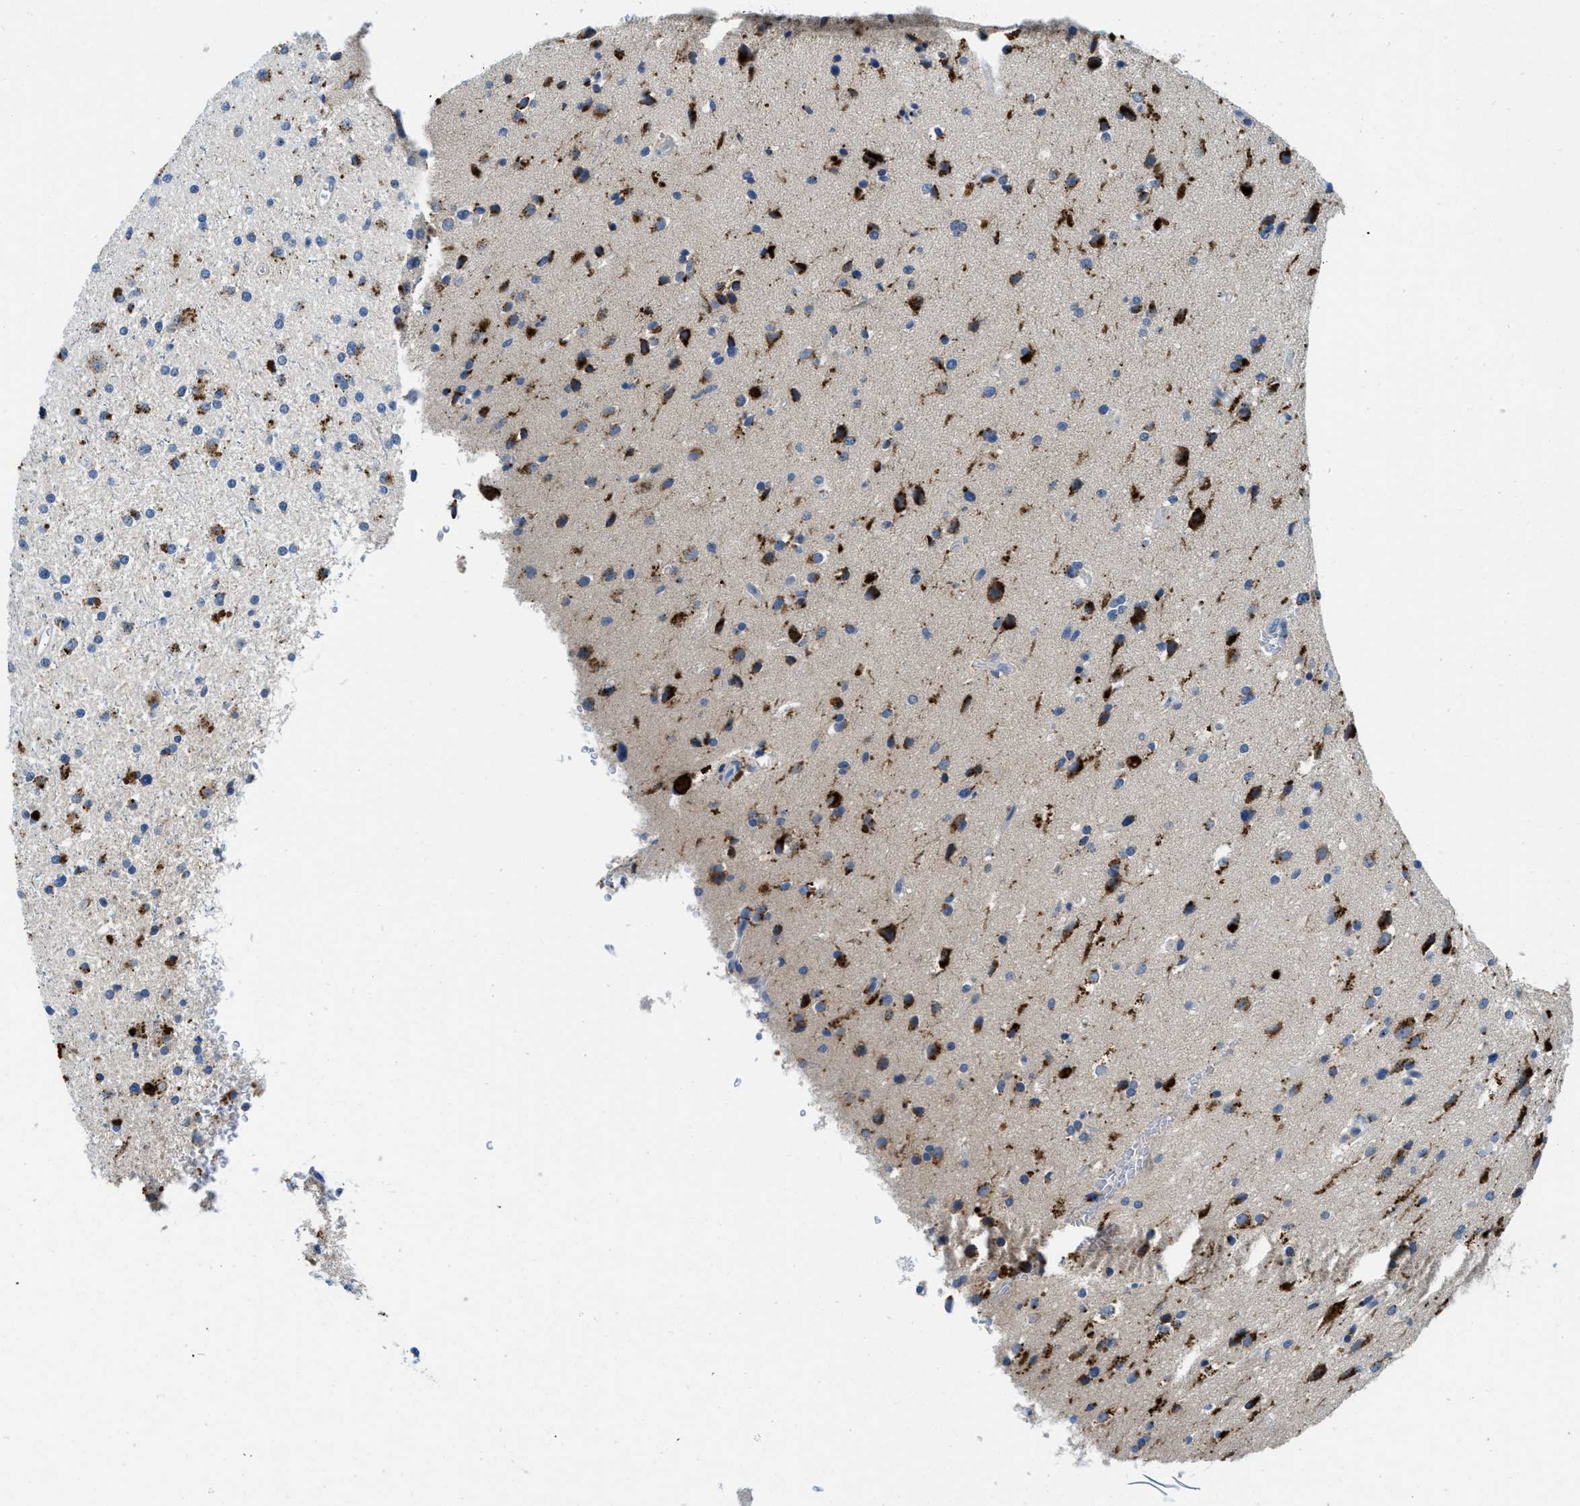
{"staining": {"intensity": "strong", "quantity": "25%-75%", "location": "cytoplasmic/membranous"}, "tissue": "glioma", "cell_type": "Tumor cells", "image_type": "cancer", "snomed": [{"axis": "morphology", "description": "Glioma, malignant, High grade"}, {"axis": "topography", "description": "Brain"}], "caption": "Glioma tissue reveals strong cytoplasmic/membranous positivity in about 25%-75% of tumor cells", "gene": "TSPAN3", "patient": {"sex": "male", "age": 33}}